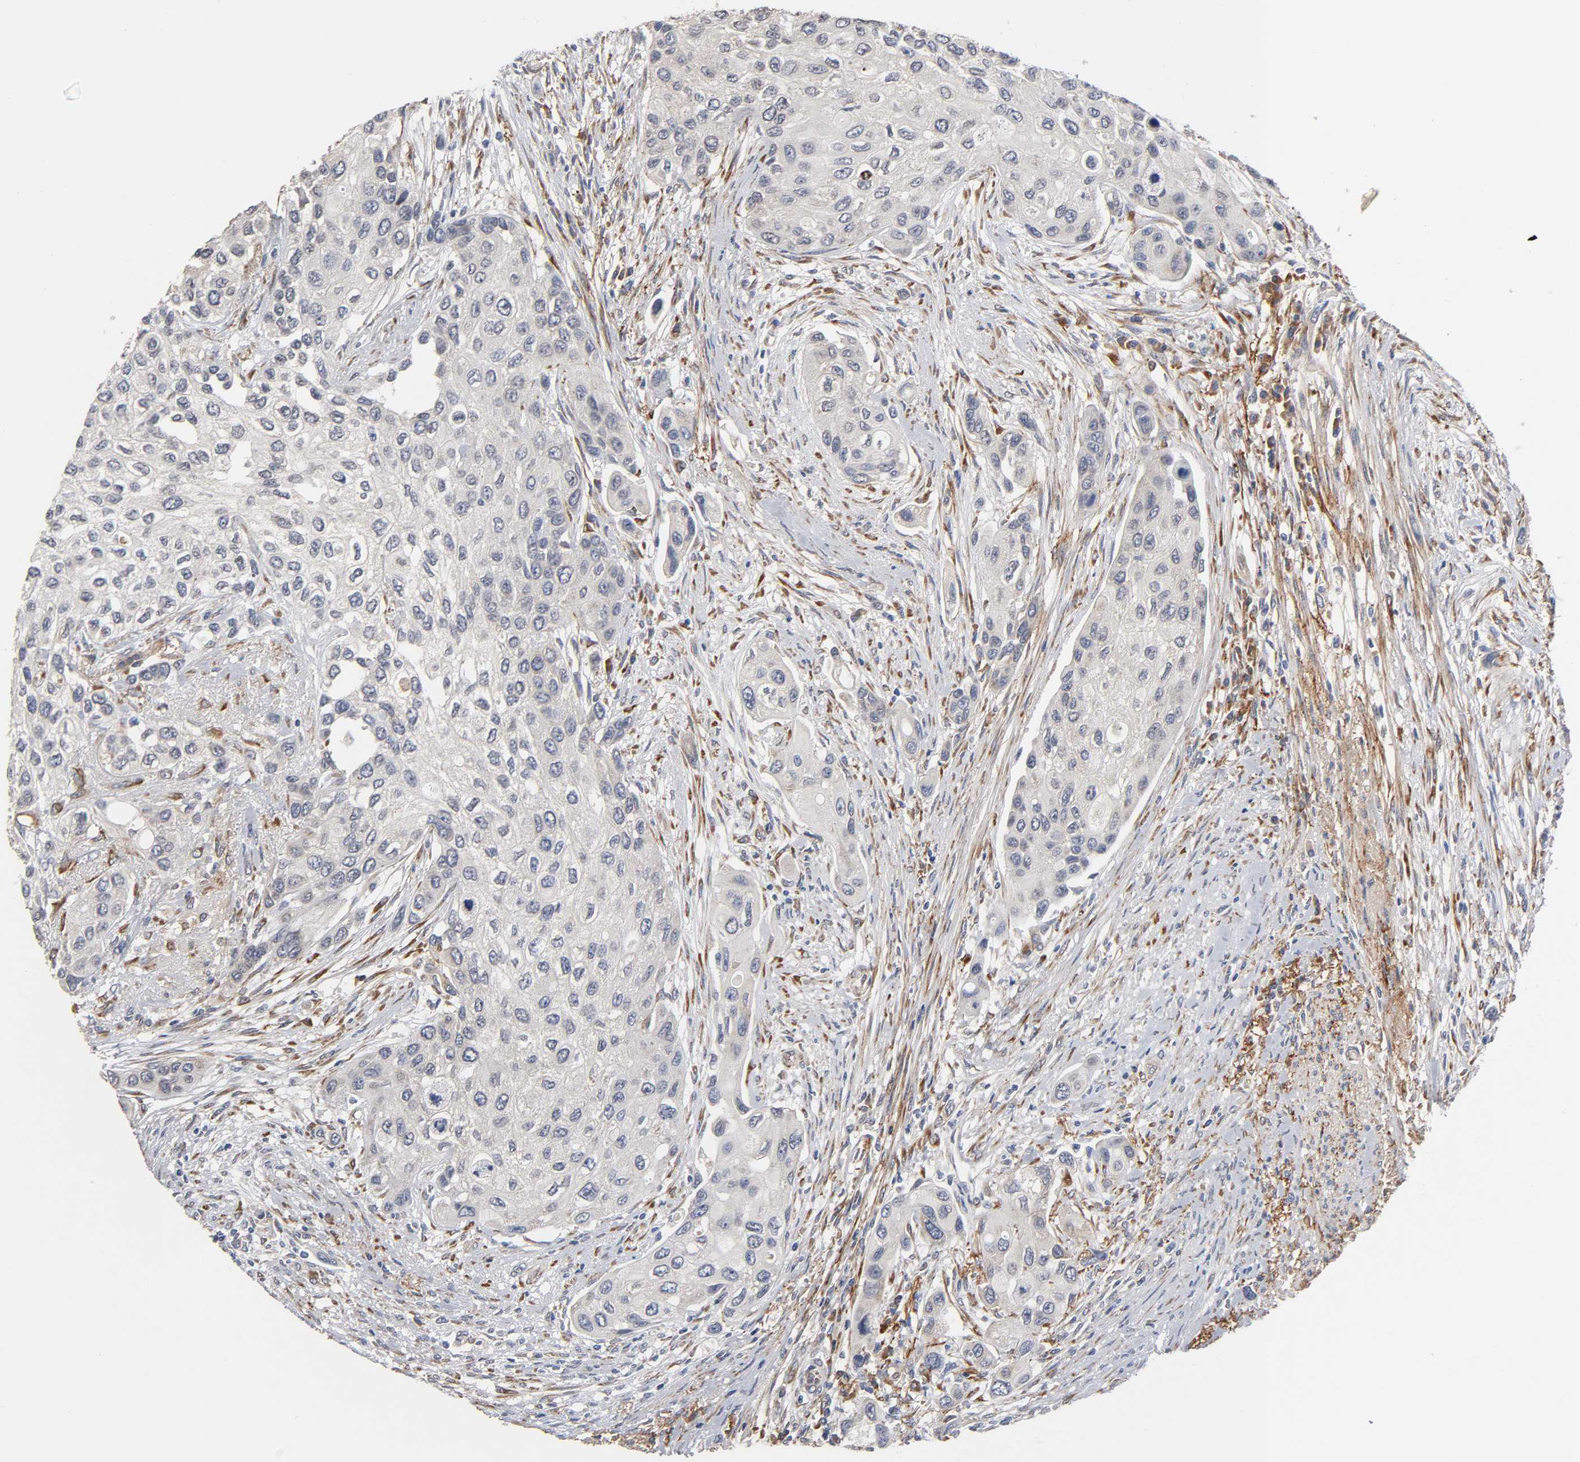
{"staining": {"intensity": "negative", "quantity": "none", "location": "none"}, "tissue": "urothelial cancer", "cell_type": "Tumor cells", "image_type": "cancer", "snomed": [{"axis": "morphology", "description": "Urothelial carcinoma, High grade"}, {"axis": "topography", "description": "Urinary bladder"}], "caption": "This is an immunohistochemistry (IHC) histopathology image of human urothelial carcinoma (high-grade). There is no expression in tumor cells.", "gene": "HDLBP", "patient": {"sex": "female", "age": 56}}